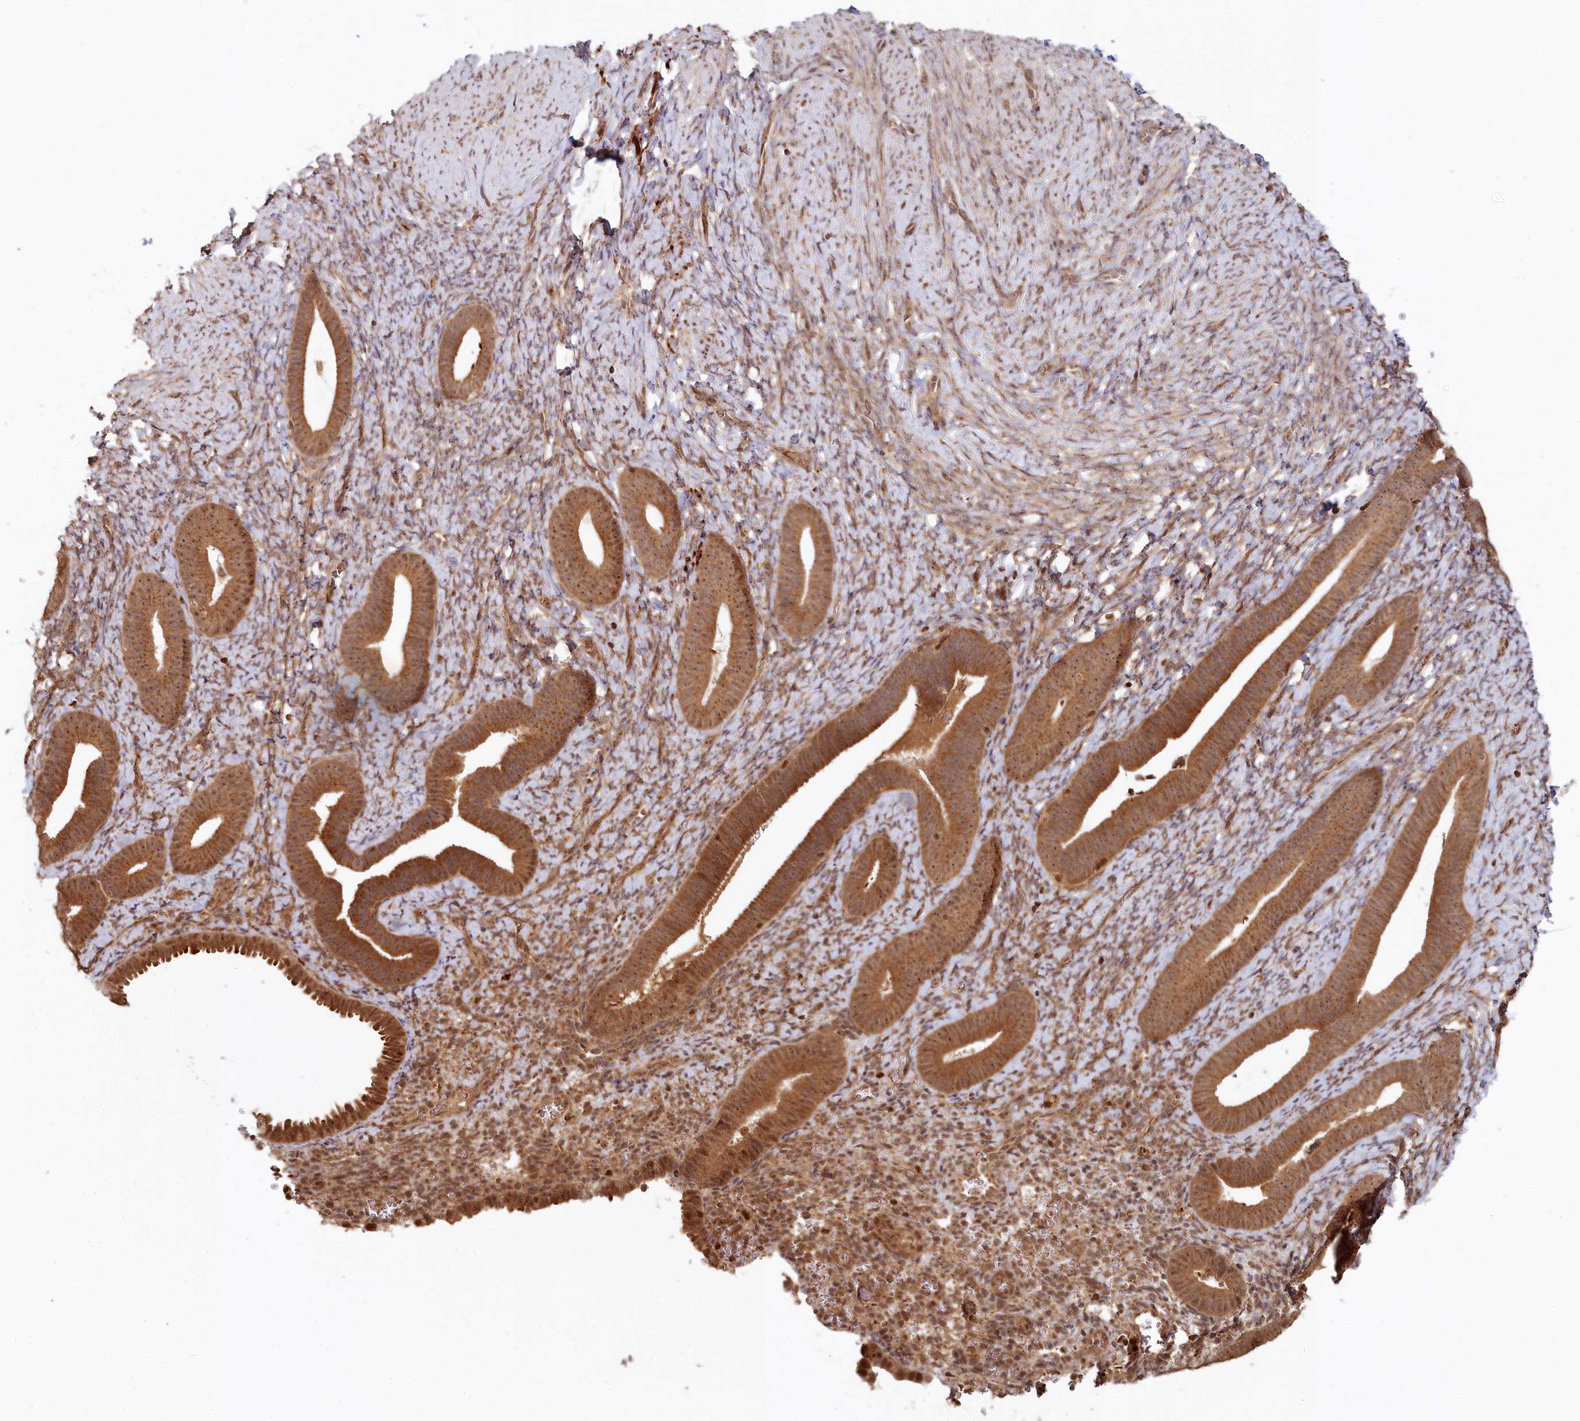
{"staining": {"intensity": "moderate", "quantity": ">75%", "location": "nuclear"}, "tissue": "endometrium", "cell_type": "Cells in endometrial stroma", "image_type": "normal", "snomed": [{"axis": "morphology", "description": "Normal tissue, NOS"}, {"axis": "topography", "description": "Endometrium"}], "caption": "Immunohistochemistry (IHC) image of normal endometrium: endometrium stained using IHC exhibits medium levels of moderate protein expression localized specifically in the nuclear of cells in endometrial stroma, appearing as a nuclear brown color.", "gene": "WAPL", "patient": {"sex": "female", "age": 65}}